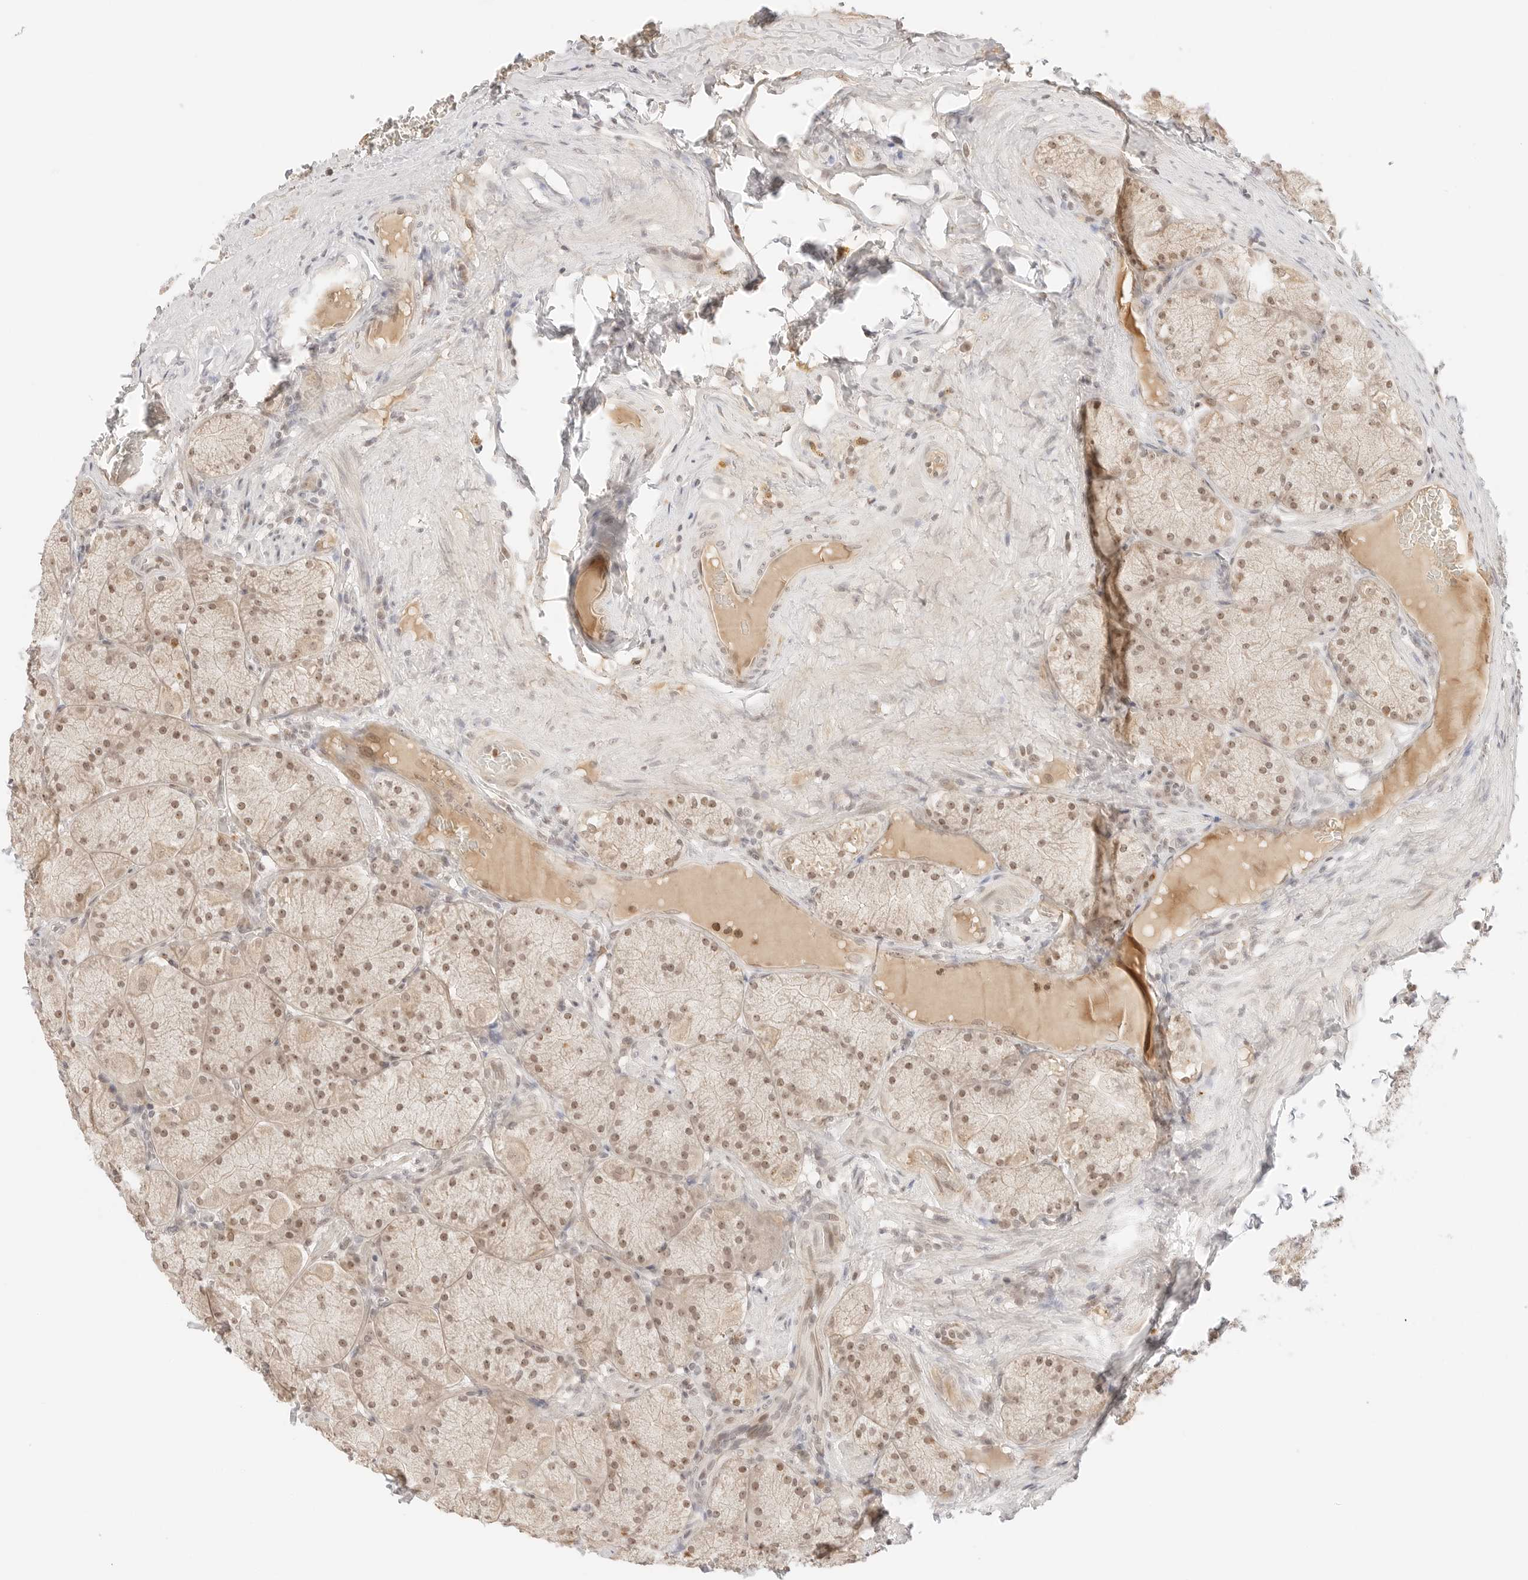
{"staining": {"intensity": "moderate", "quantity": ">75%", "location": "nuclear"}, "tissue": "stomach", "cell_type": "Glandular cells", "image_type": "normal", "snomed": [{"axis": "morphology", "description": "Normal tissue, NOS"}, {"axis": "topography", "description": "Stomach, upper"}], "caption": "Immunohistochemistry (IHC) image of normal stomach: human stomach stained using immunohistochemistry (IHC) demonstrates medium levels of moderate protein expression localized specifically in the nuclear of glandular cells, appearing as a nuclear brown color.", "gene": "RPS6KL1", "patient": {"sex": "female", "age": 56}}